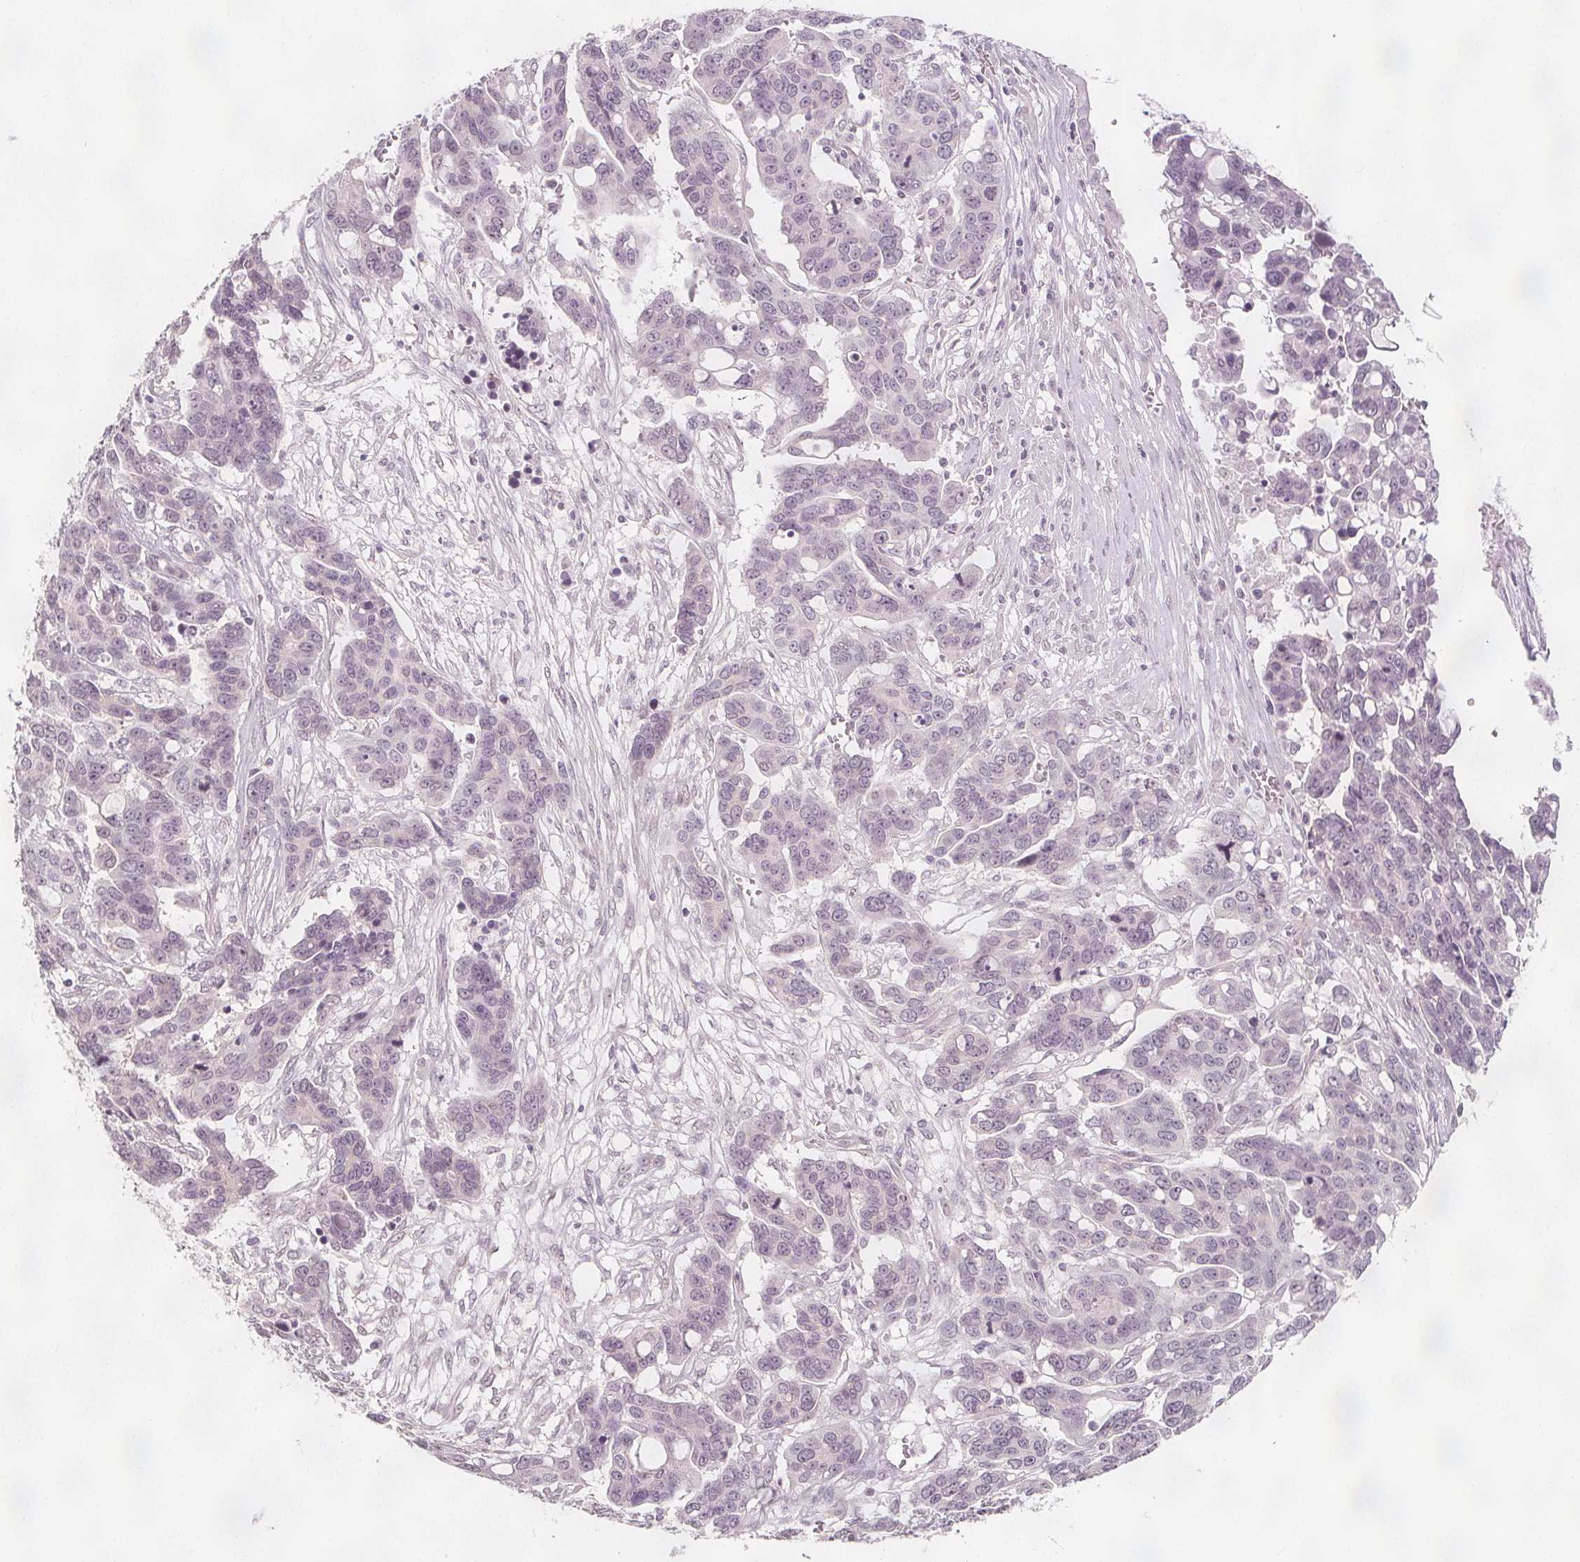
{"staining": {"intensity": "negative", "quantity": "none", "location": "none"}, "tissue": "ovarian cancer", "cell_type": "Tumor cells", "image_type": "cancer", "snomed": [{"axis": "morphology", "description": "Carcinoma, endometroid"}, {"axis": "topography", "description": "Ovary"}], "caption": "High magnification brightfield microscopy of ovarian cancer stained with DAB (3,3'-diaminobenzidine) (brown) and counterstained with hematoxylin (blue): tumor cells show no significant positivity. Brightfield microscopy of IHC stained with DAB (3,3'-diaminobenzidine) (brown) and hematoxylin (blue), captured at high magnification.", "gene": "C1orf167", "patient": {"sex": "female", "age": 78}}